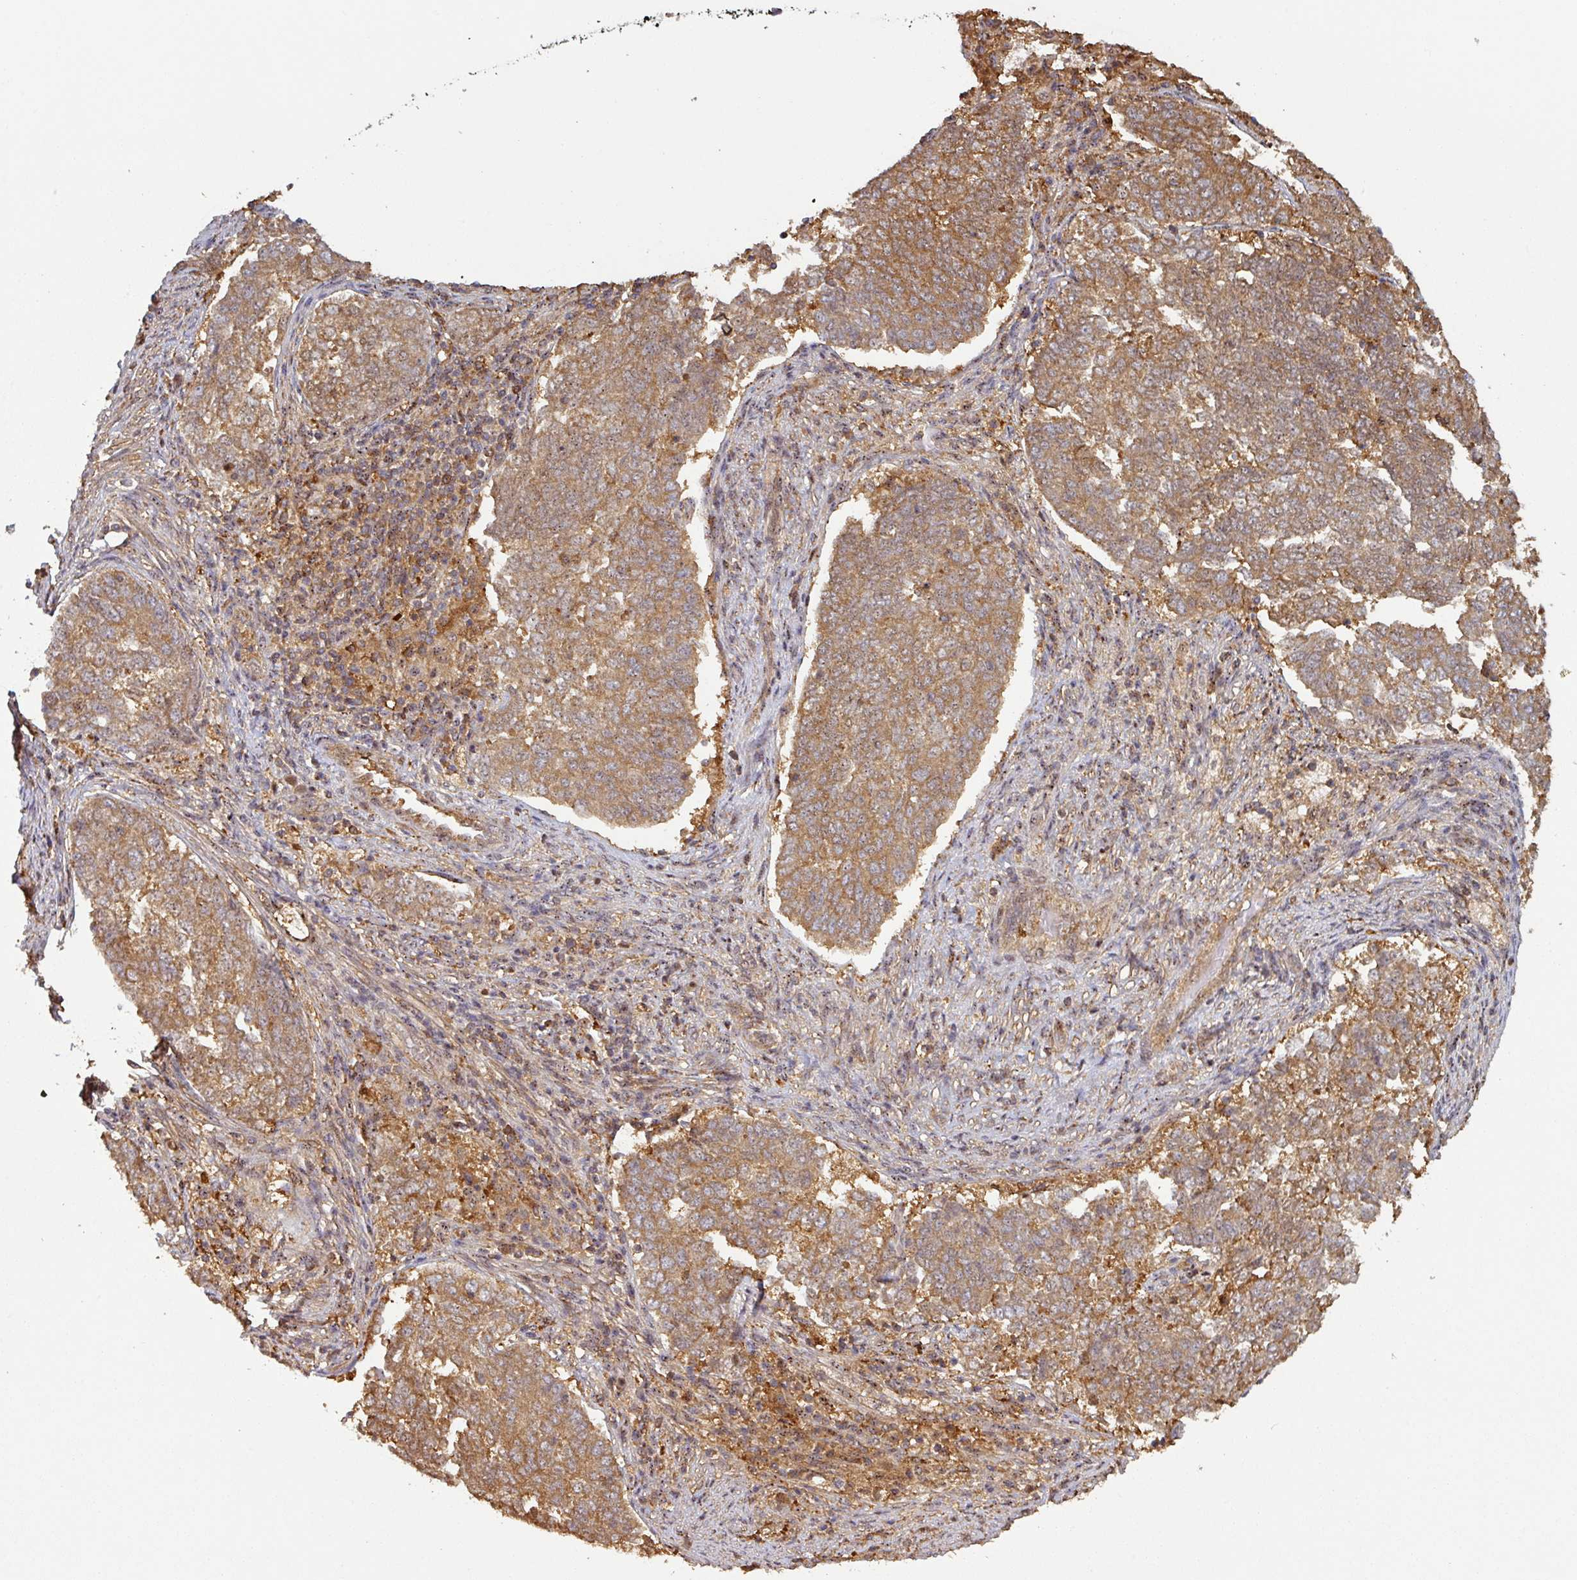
{"staining": {"intensity": "moderate", "quantity": ">75%", "location": "cytoplasmic/membranous"}, "tissue": "endometrial cancer", "cell_type": "Tumor cells", "image_type": "cancer", "snomed": [{"axis": "morphology", "description": "Adenocarcinoma, NOS"}, {"axis": "topography", "description": "Endometrium"}], "caption": "A medium amount of moderate cytoplasmic/membranous positivity is identified in approximately >75% of tumor cells in endometrial cancer tissue.", "gene": "ZNF322", "patient": {"sex": "female", "age": 80}}